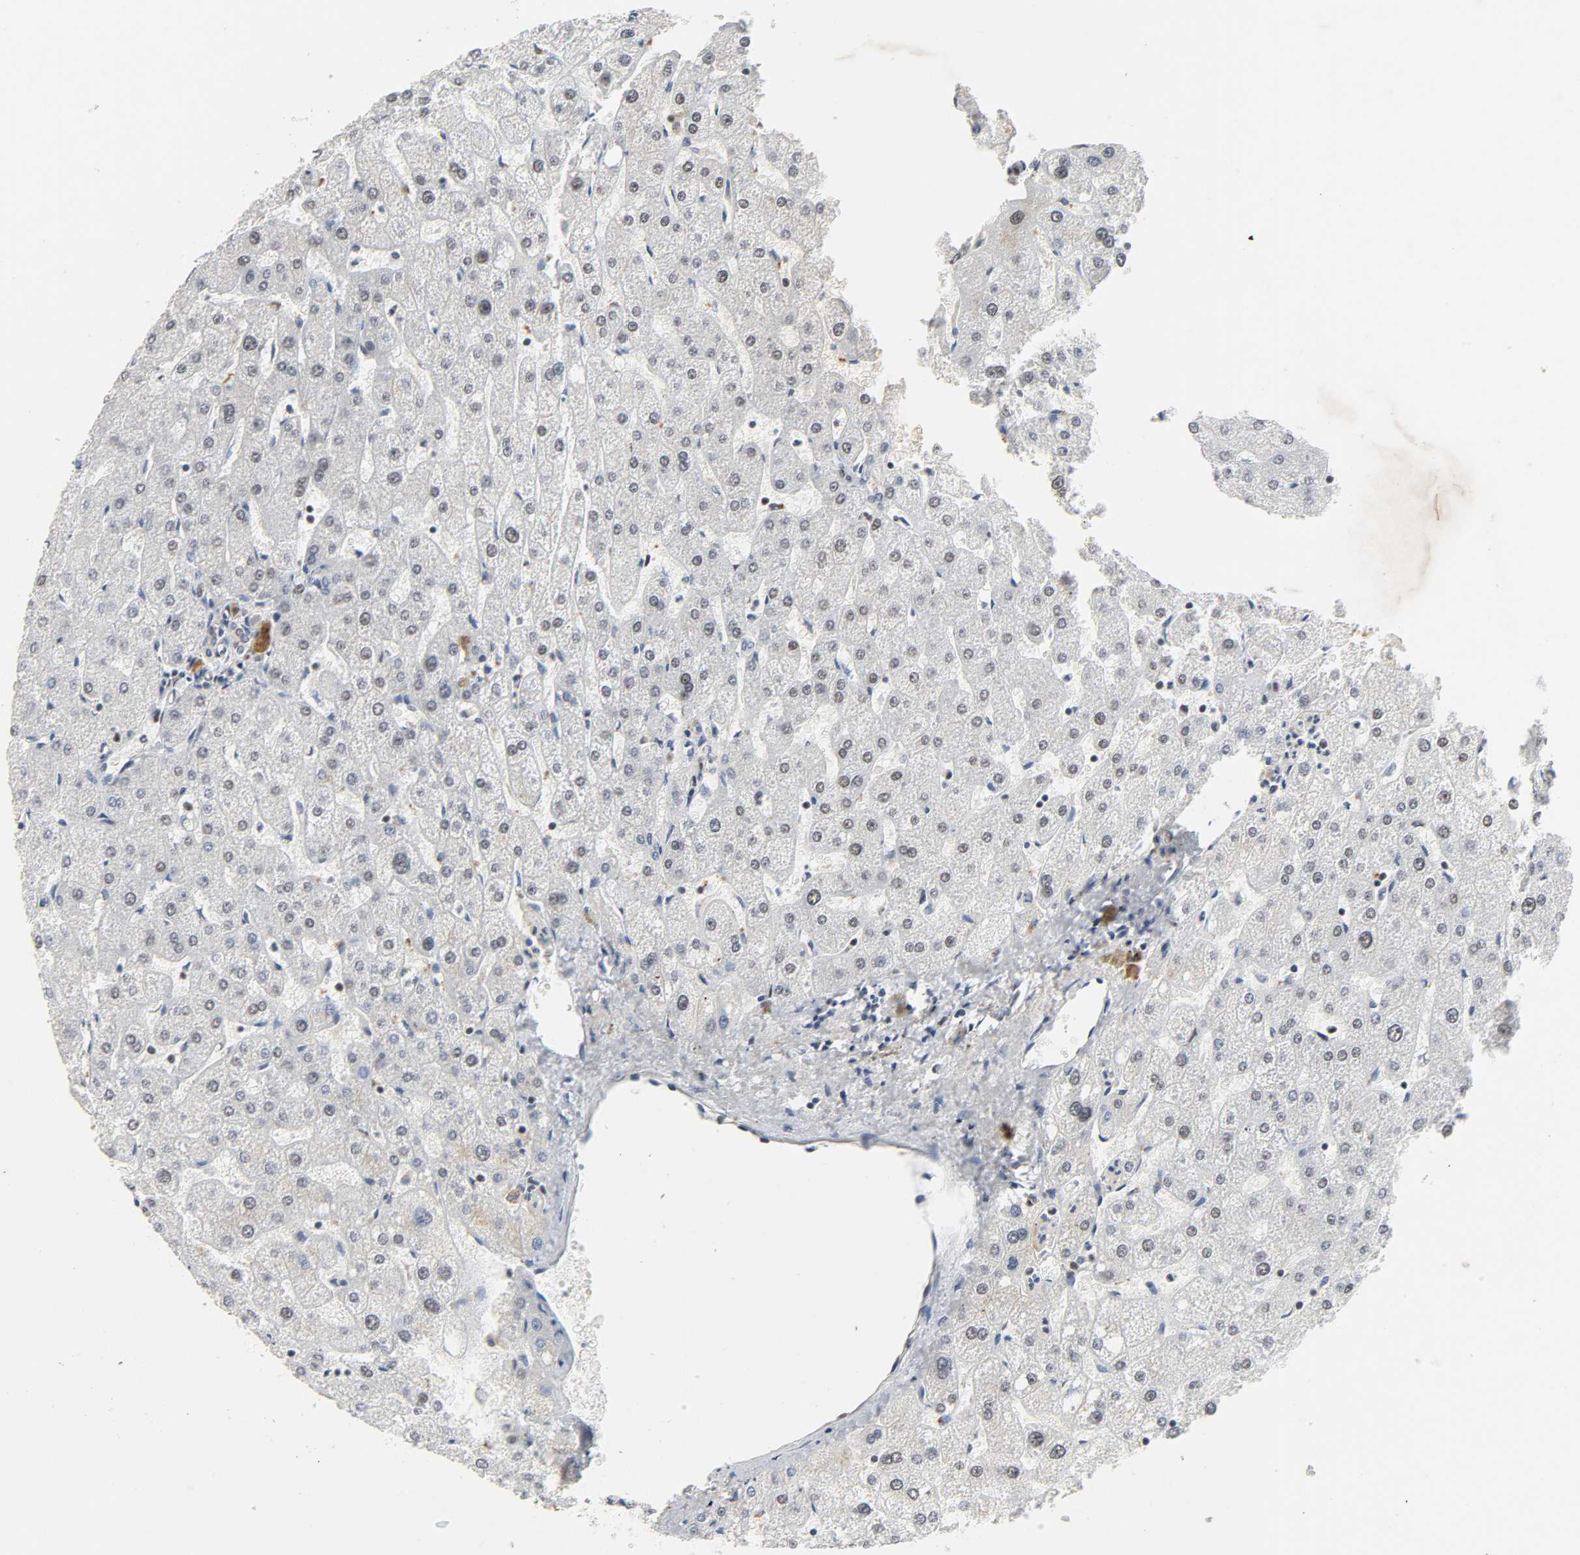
{"staining": {"intensity": "weak", "quantity": "25%-75%", "location": "nuclear"}, "tissue": "liver", "cell_type": "Cholangiocytes", "image_type": "normal", "snomed": [{"axis": "morphology", "description": "Normal tissue, NOS"}, {"axis": "topography", "description": "Liver"}], "caption": "The histopathology image shows staining of benign liver, revealing weak nuclear protein positivity (brown color) within cholangiocytes. (IHC, brightfield microscopy, high magnification).", "gene": "NCOA6", "patient": {"sex": "male", "age": 67}}